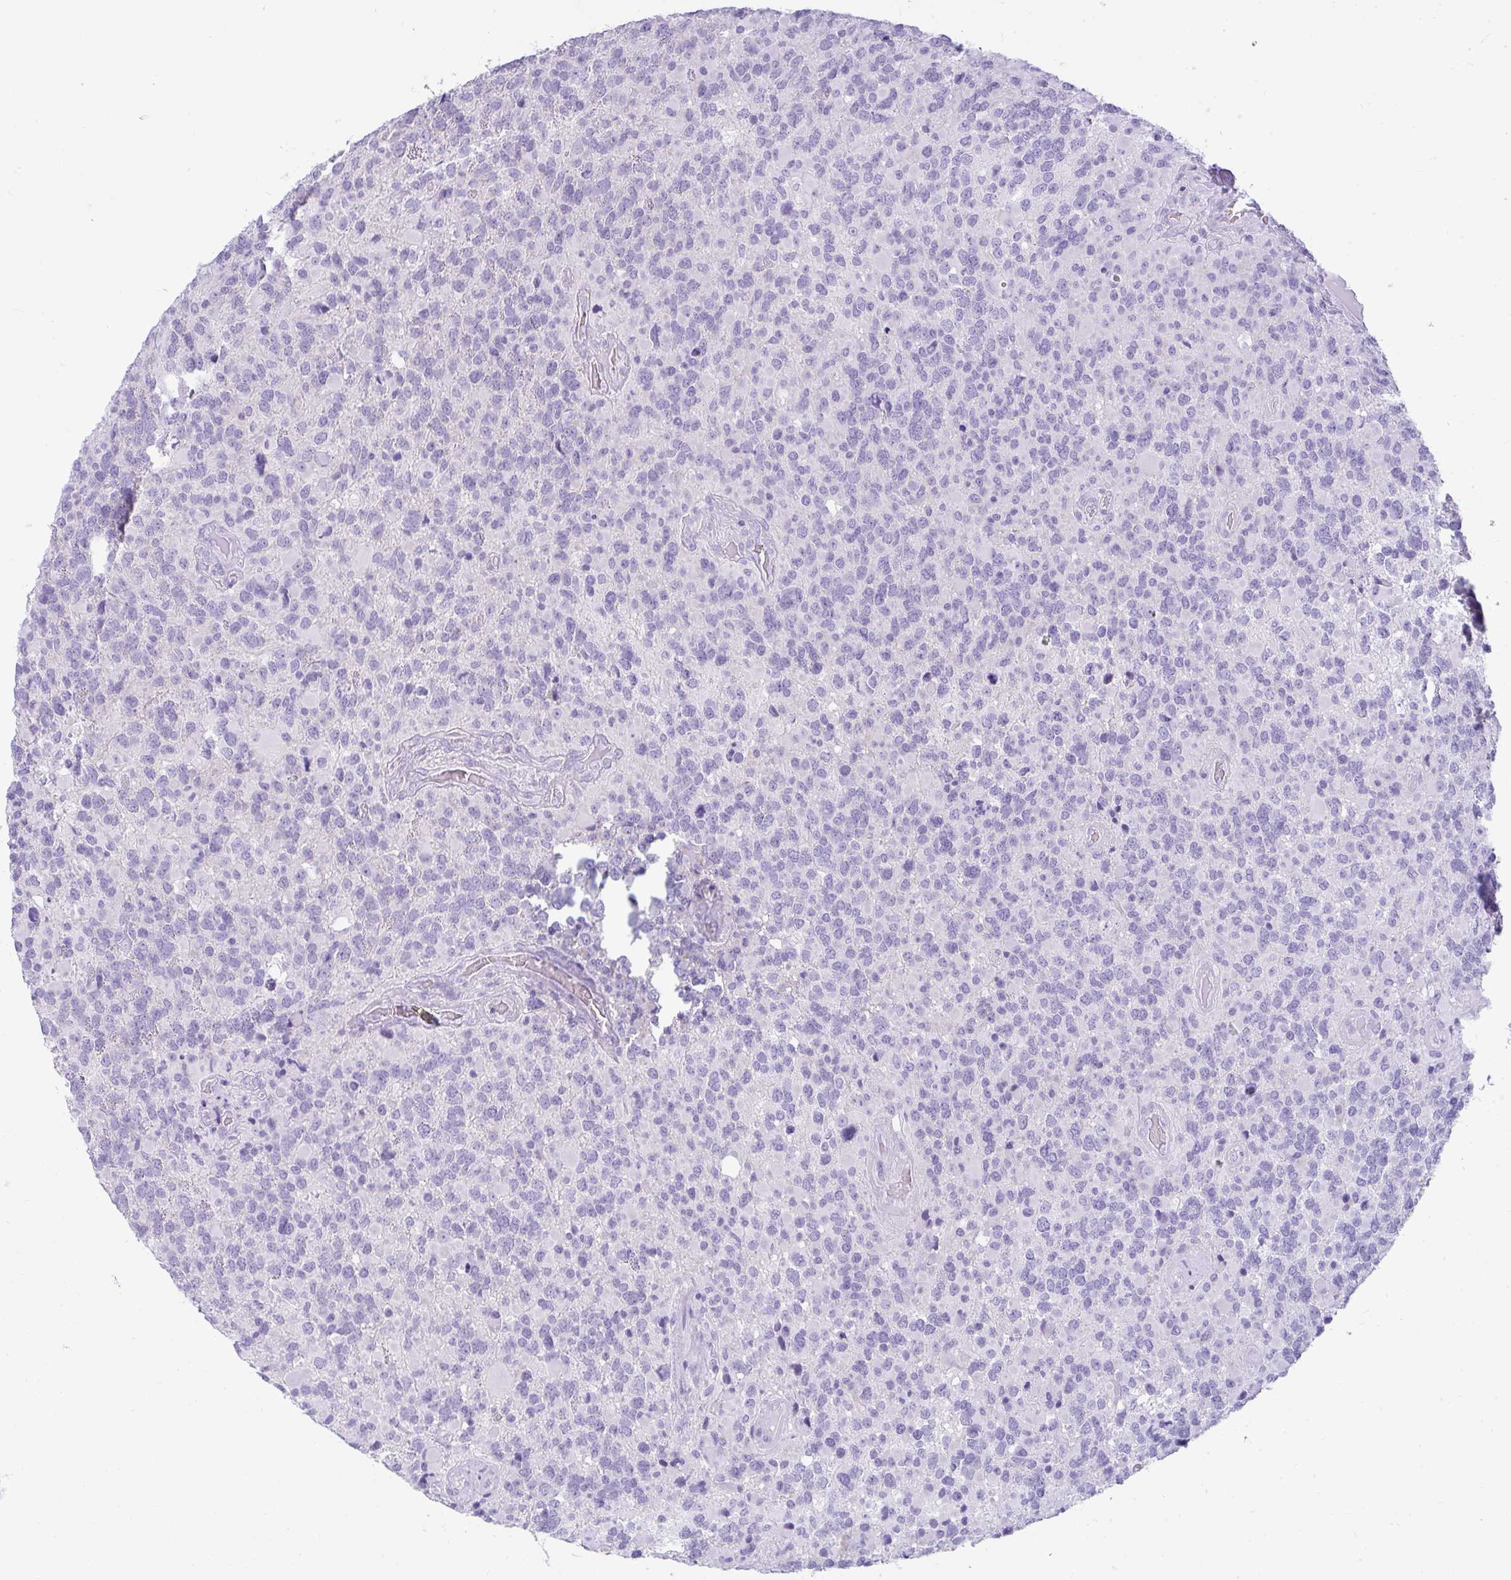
{"staining": {"intensity": "negative", "quantity": "none", "location": "none"}, "tissue": "glioma", "cell_type": "Tumor cells", "image_type": "cancer", "snomed": [{"axis": "morphology", "description": "Glioma, malignant, High grade"}, {"axis": "topography", "description": "Brain"}], "caption": "Immunohistochemical staining of human high-grade glioma (malignant) demonstrates no significant staining in tumor cells.", "gene": "RASL10A", "patient": {"sex": "female", "age": 40}}